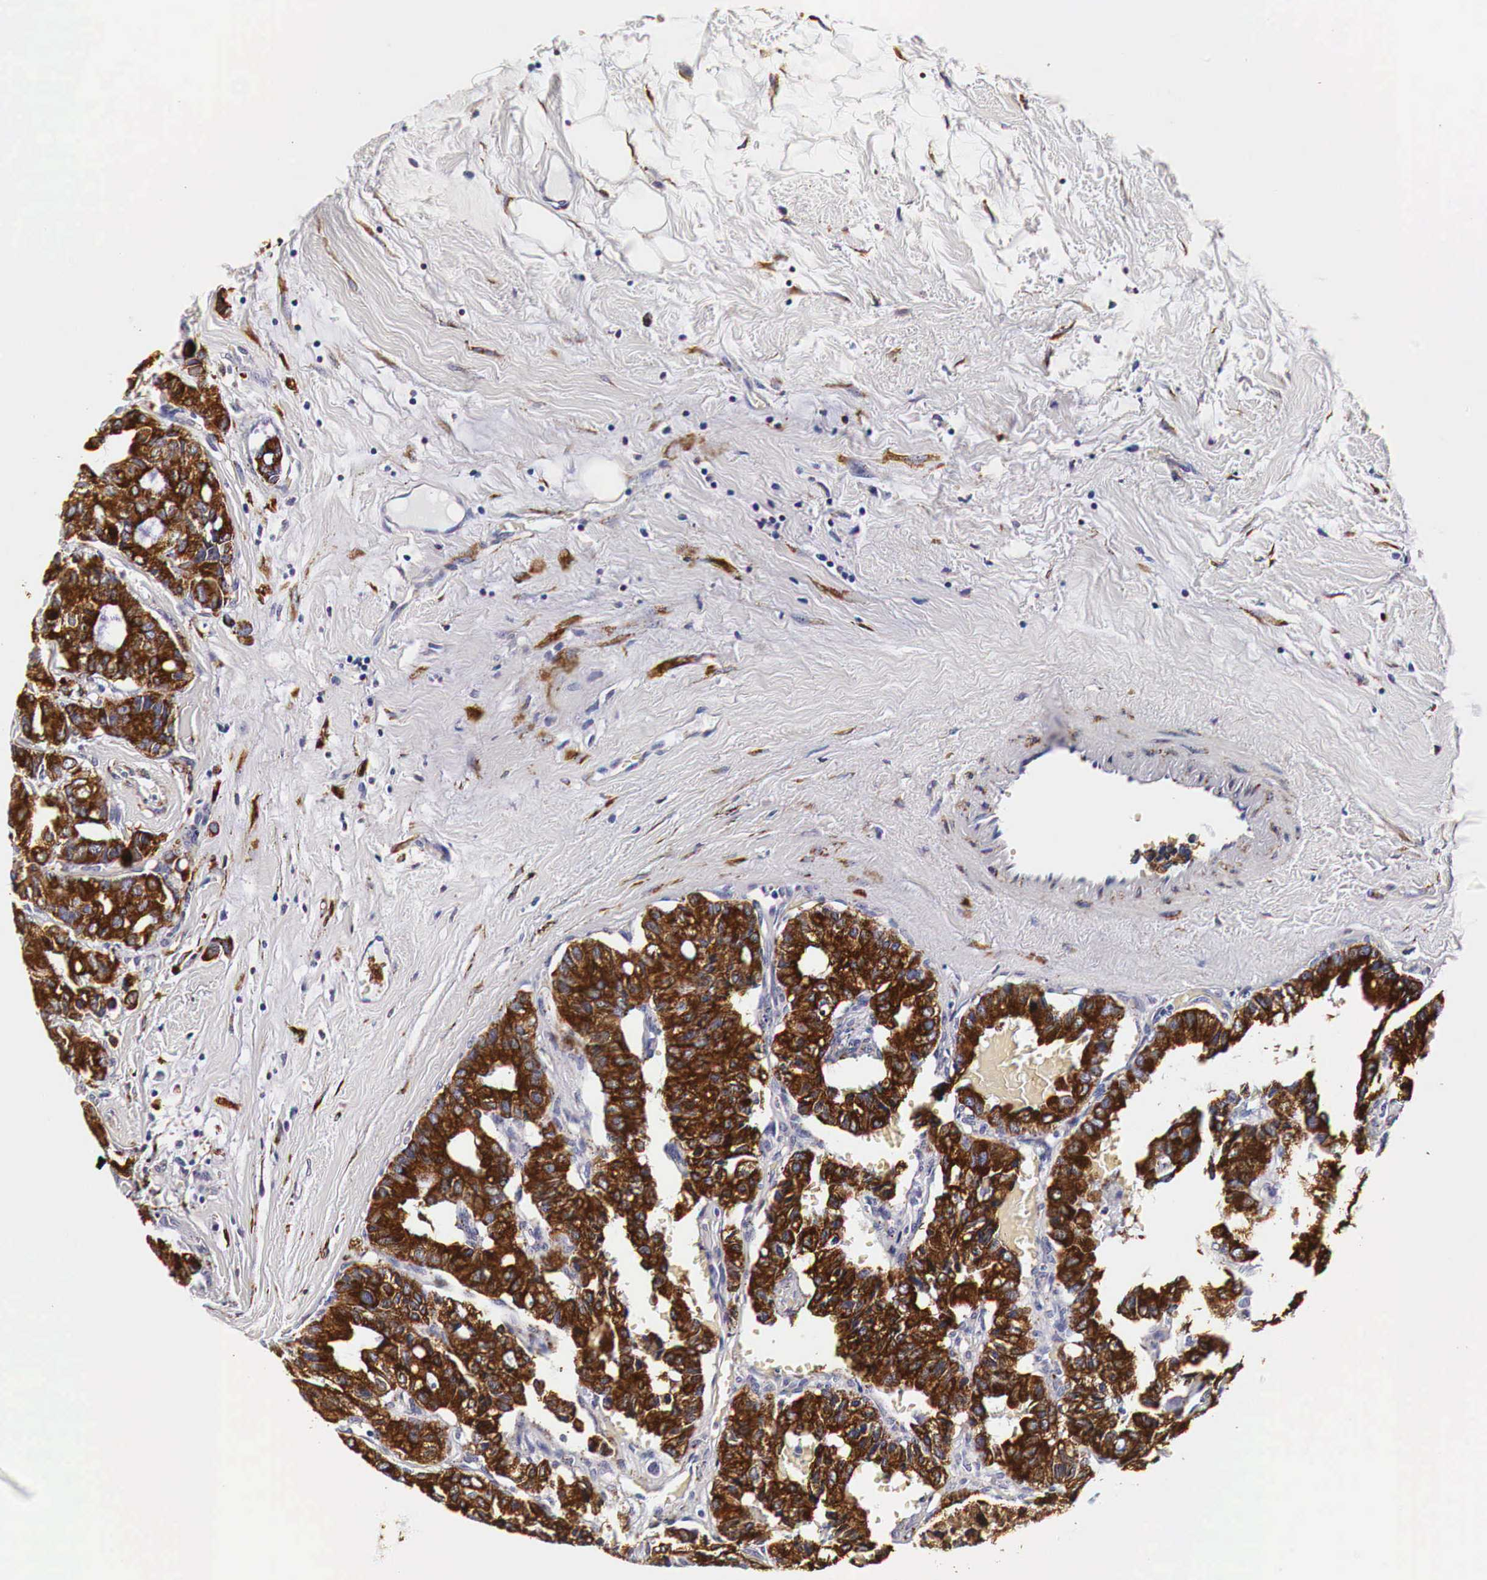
{"staining": {"intensity": "strong", "quantity": ">75%", "location": "cytoplasmic/membranous"}, "tissue": "breast cancer", "cell_type": "Tumor cells", "image_type": "cancer", "snomed": [{"axis": "morphology", "description": "Duct carcinoma"}, {"axis": "topography", "description": "Breast"}], "caption": "Breast cancer (invasive ductal carcinoma) stained with a protein marker displays strong staining in tumor cells.", "gene": "CKAP4", "patient": {"sex": "female", "age": 69}}